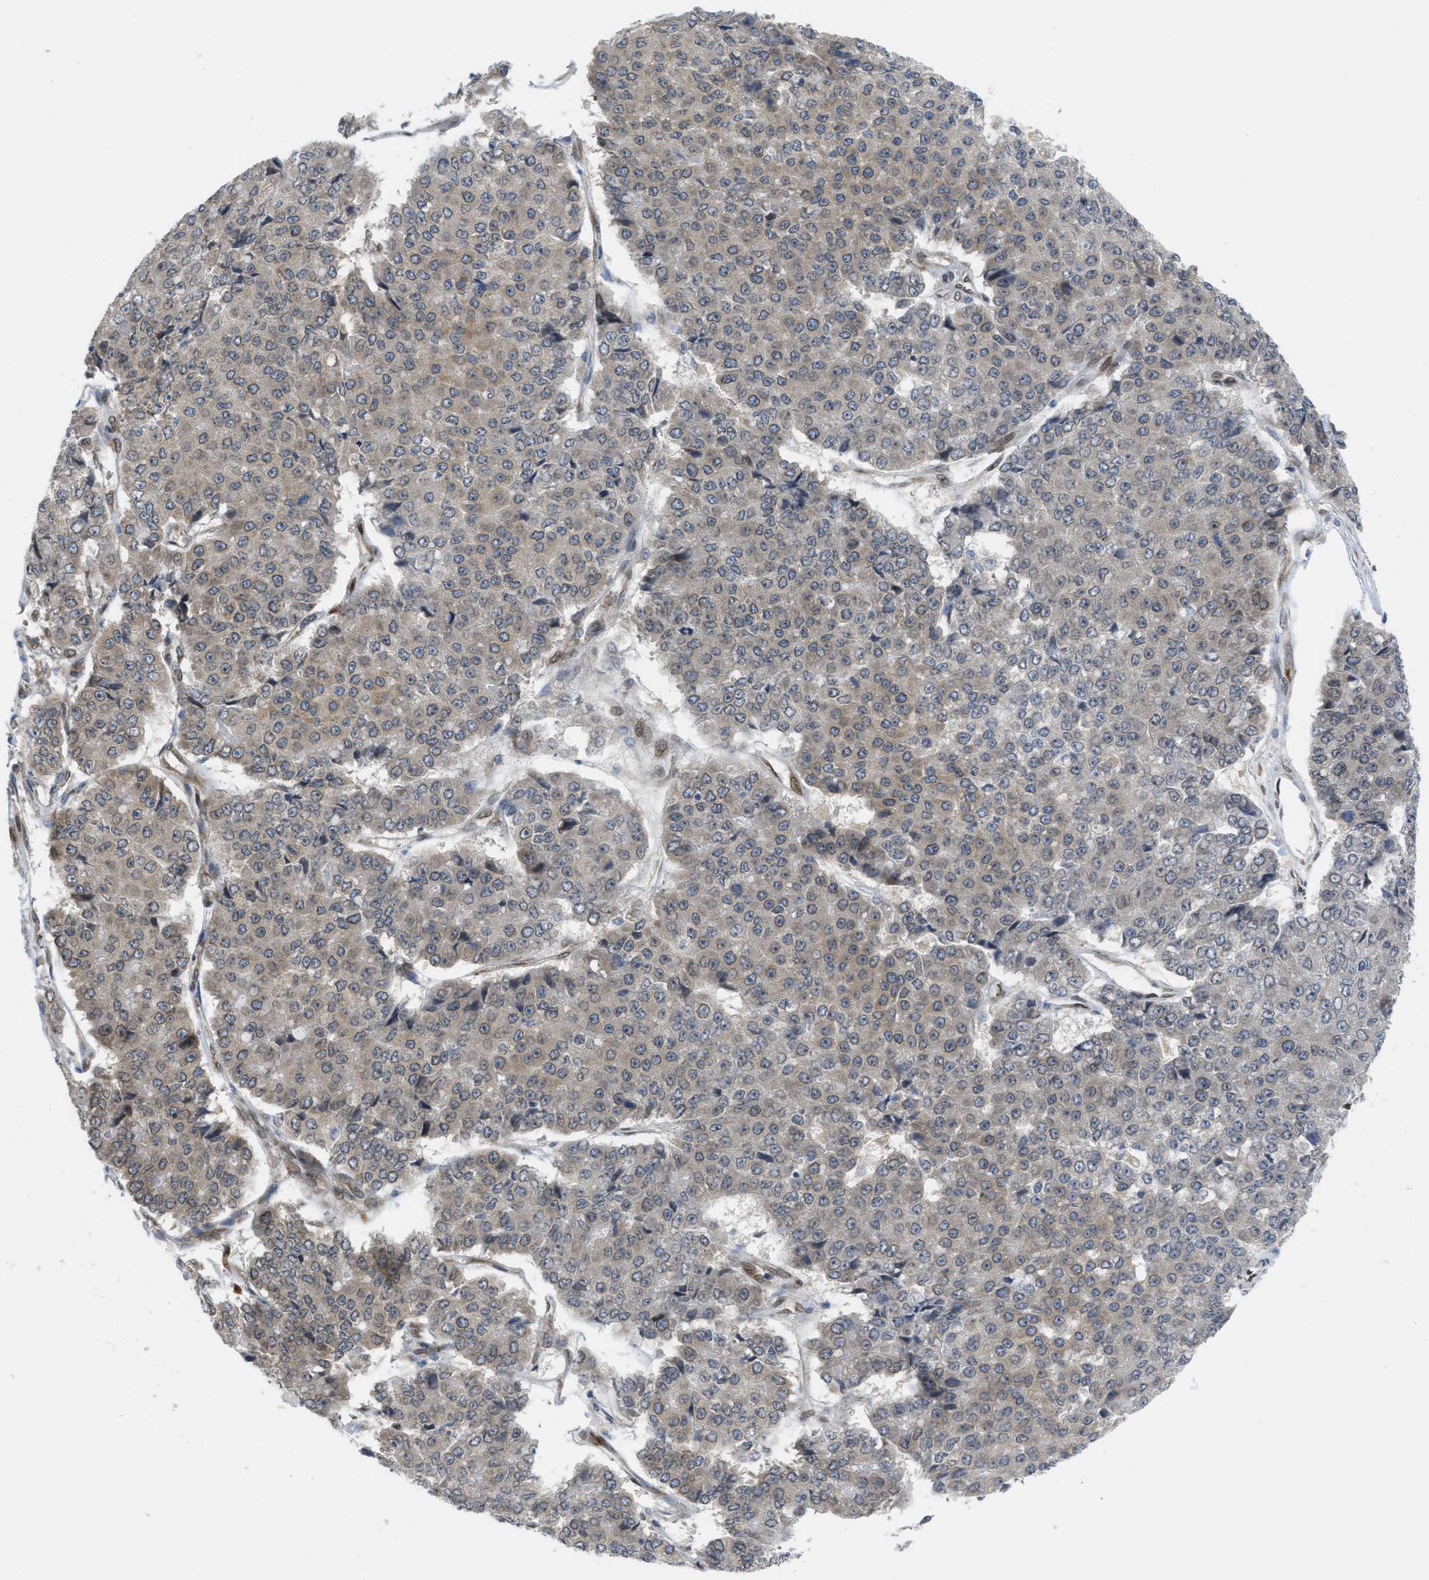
{"staining": {"intensity": "moderate", "quantity": "<25%", "location": "cytoplasmic/membranous"}, "tissue": "pancreatic cancer", "cell_type": "Tumor cells", "image_type": "cancer", "snomed": [{"axis": "morphology", "description": "Adenocarcinoma, NOS"}, {"axis": "topography", "description": "Pancreas"}], "caption": "DAB (3,3'-diaminobenzidine) immunohistochemical staining of pancreatic cancer displays moderate cytoplasmic/membranous protein staining in about <25% of tumor cells. (DAB (3,3'-diaminobenzidine) IHC with brightfield microscopy, high magnification).", "gene": "EIF2AK3", "patient": {"sex": "male", "age": 50}}